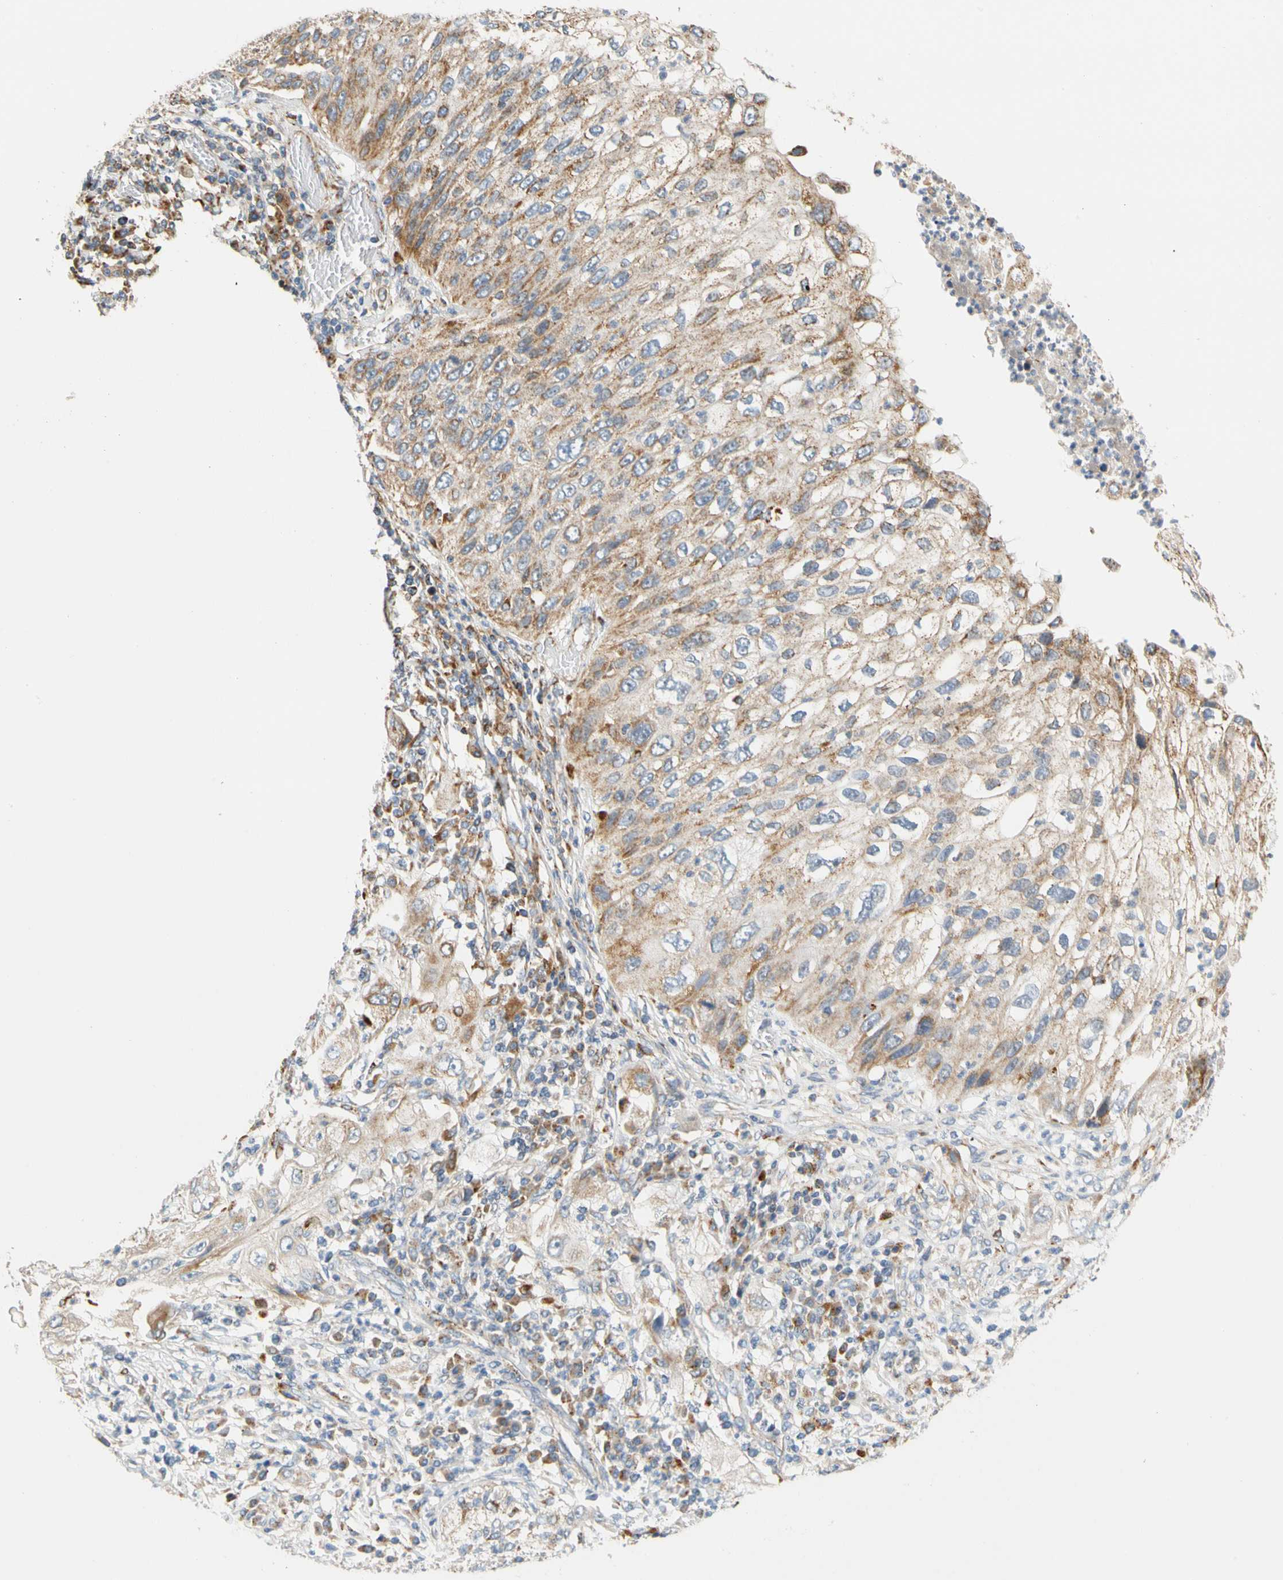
{"staining": {"intensity": "moderate", "quantity": "25%-75%", "location": "cytoplasmic/membranous"}, "tissue": "lung cancer", "cell_type": "Tumor cells", "image_type": "cancer", "snomed": [{"axis": "morphology", "description": "Inflammation, NOS"}, {"axis": "morphology", "description": "Squamous cell carcinoma, NOS"}, {"axis": "topography", "description": "Lymph node"}, {"axis": "topography", "description": "Soft tissue"}, {"axis": "topography", "description": "Lung"}], "caption": "Lung cancer tissue demonstrates moderate cytoplasmic/membranous staining in approximately 25%-75% of tumor cells", "gene": "SFXN3", "patient": {"sex": "male", "age": 66}}